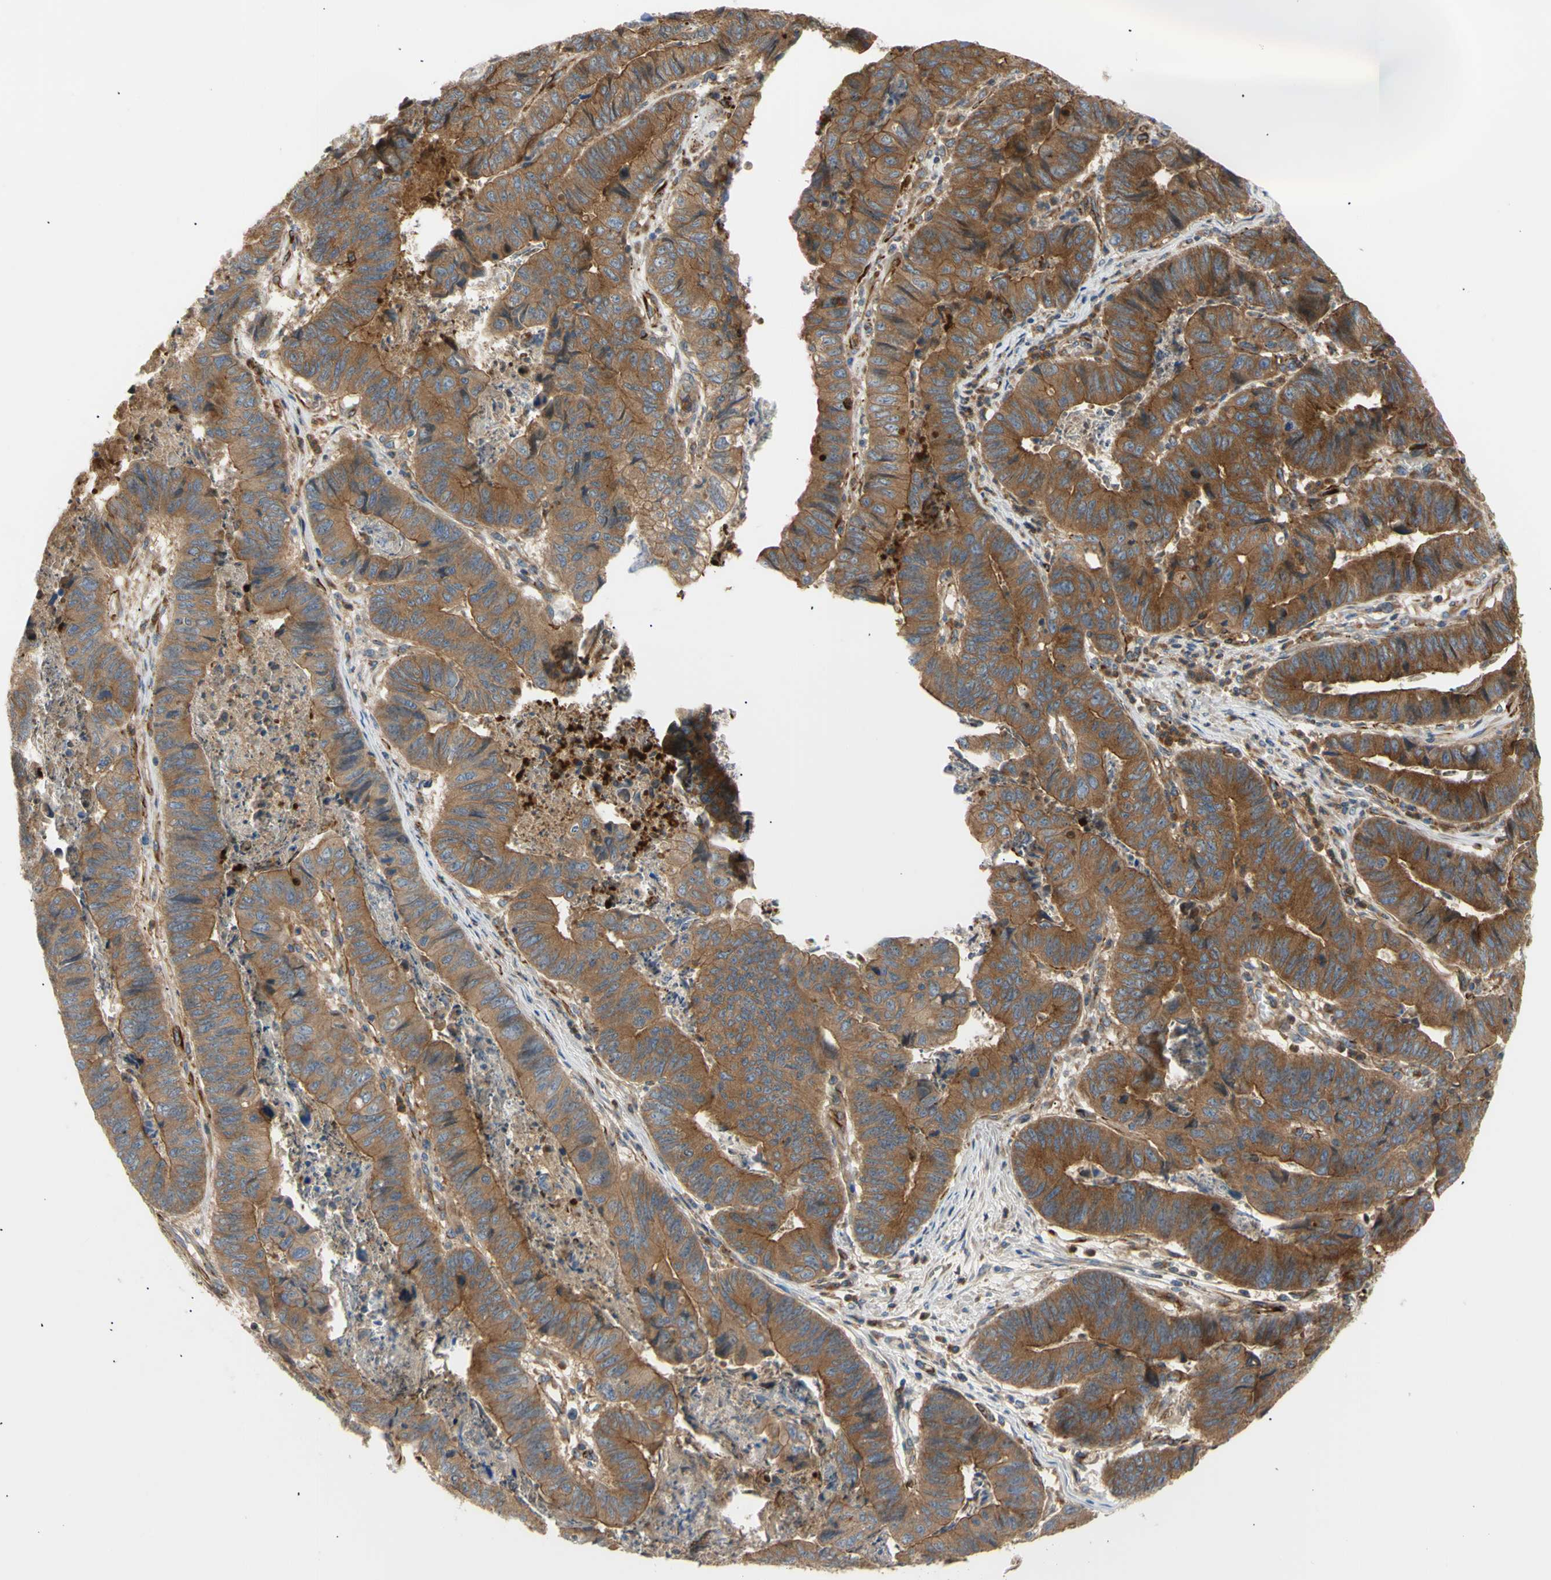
{"staining": {"intensity": "strong", "quantity": "25%-75%", "location": "cytoplasmic/membranous"}, "tissue": "stomach cancer", "cell_type": "Tumor cells", "image_type": "cancer", "snomed": [{"axis": "morphology", "description": "Adenocarcinoma, NOS"}, {"axis": "topography", "description": "Stomach, lower"}], "caption": "Stomach adenocarcinoma stained for a protein (brown) exhibits strong cytoplasmic/membranous positive expression in about 25%-75% of tumor cells.", "gene": "TUBG2", "patient": {"sex": "male", "age": 77}}